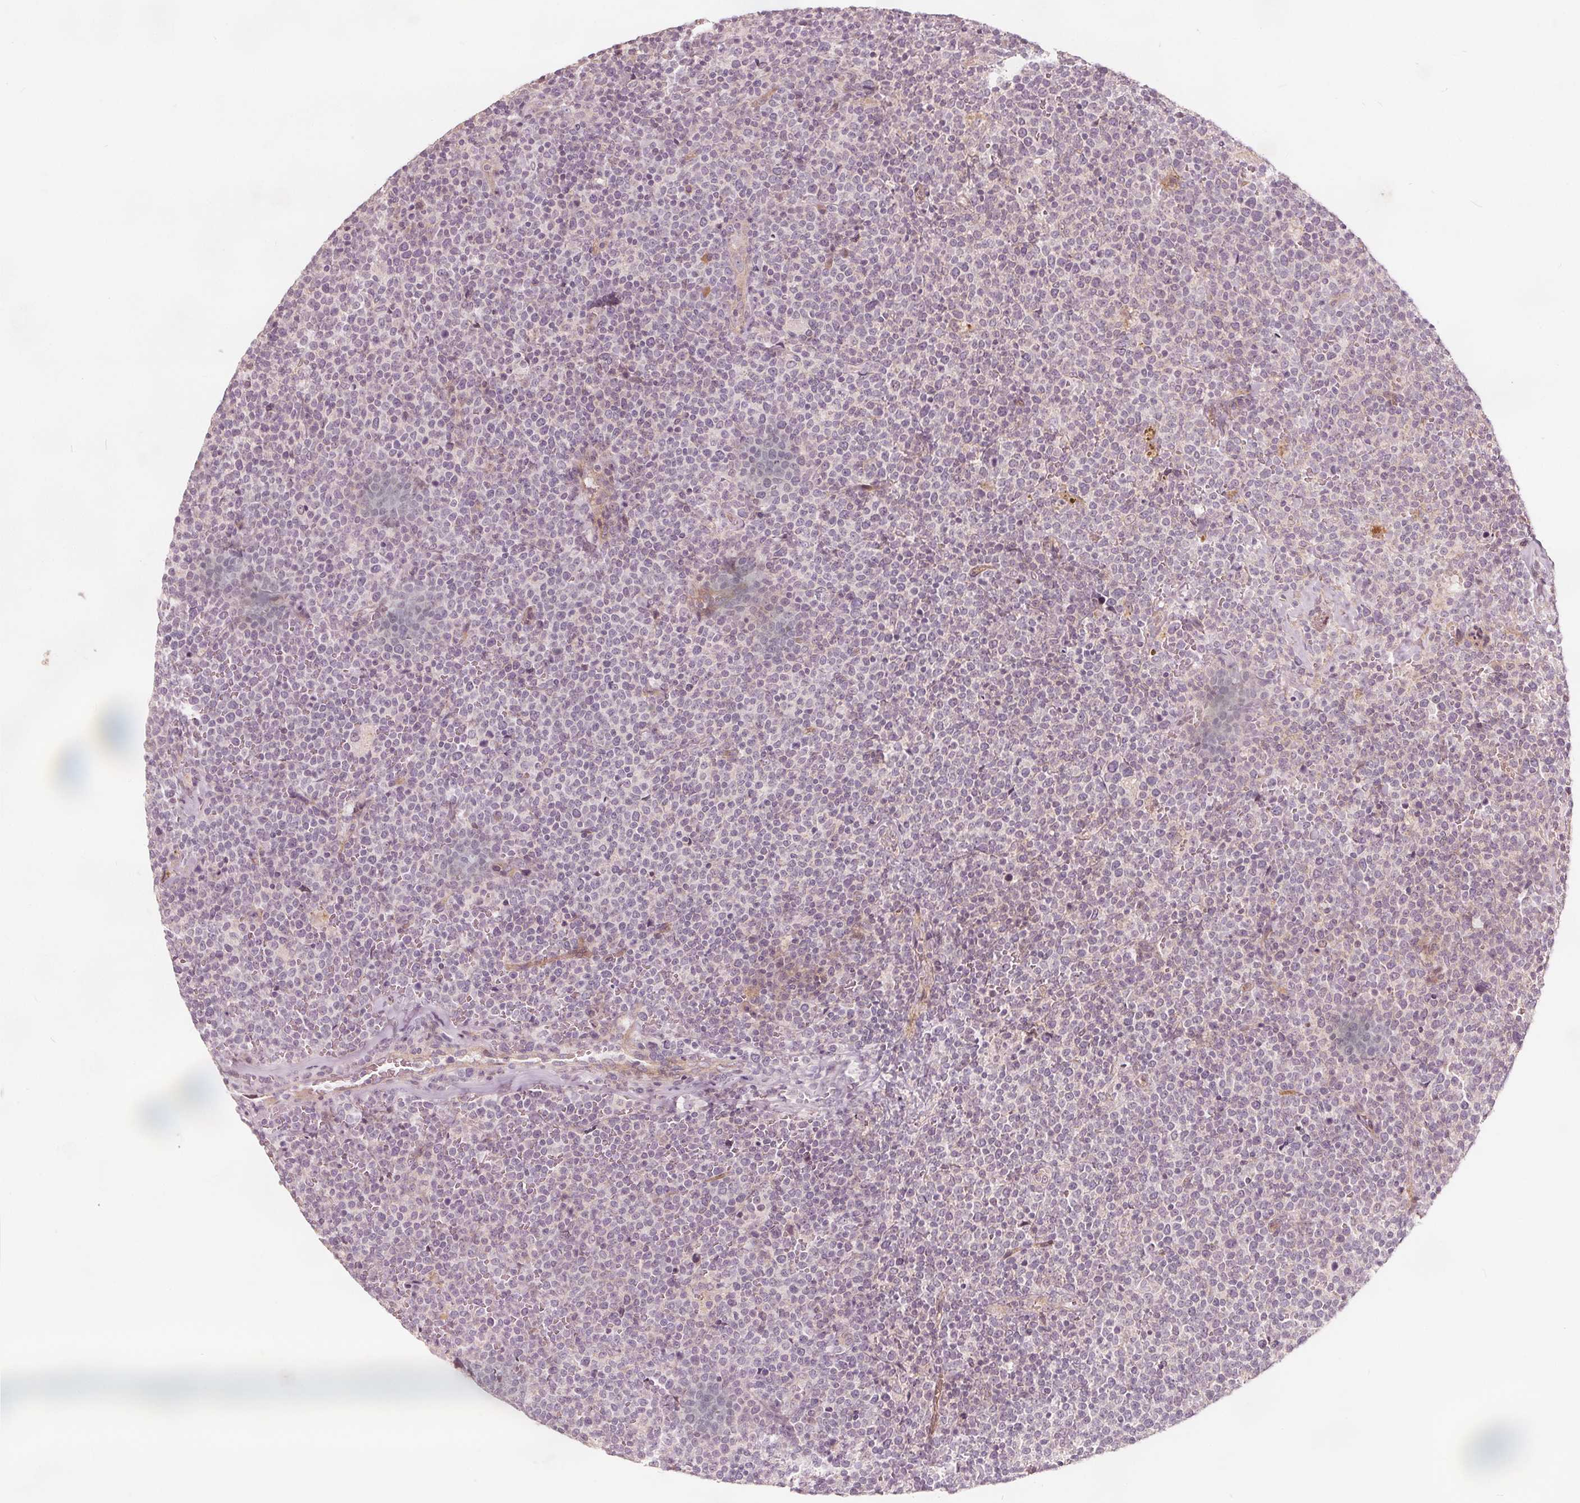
{"staining": {"intensity": "negative", "quantity": "none", "location": "none"}, "tissue": "lymphoma", "cell_type": "Tumor cells", "image_type": "cancer", "snomed": [{"axis": "morphology", "description": "Malignant lymphoma, non-Hodgkin's type, High grade"}, {"axis": "topography", "description": "Lymph node"}], "caption": "IHC micrograph of neoplastic tissue: malignant lymphoma, non-Hodgkin's type (high-grade) stained with DAB (3,3'-diaminobenzidine) demonstrates no significant protein staining in tumor cells.", "gene": "PTPRT", "patient": {"sex": "male", "age": 61}}